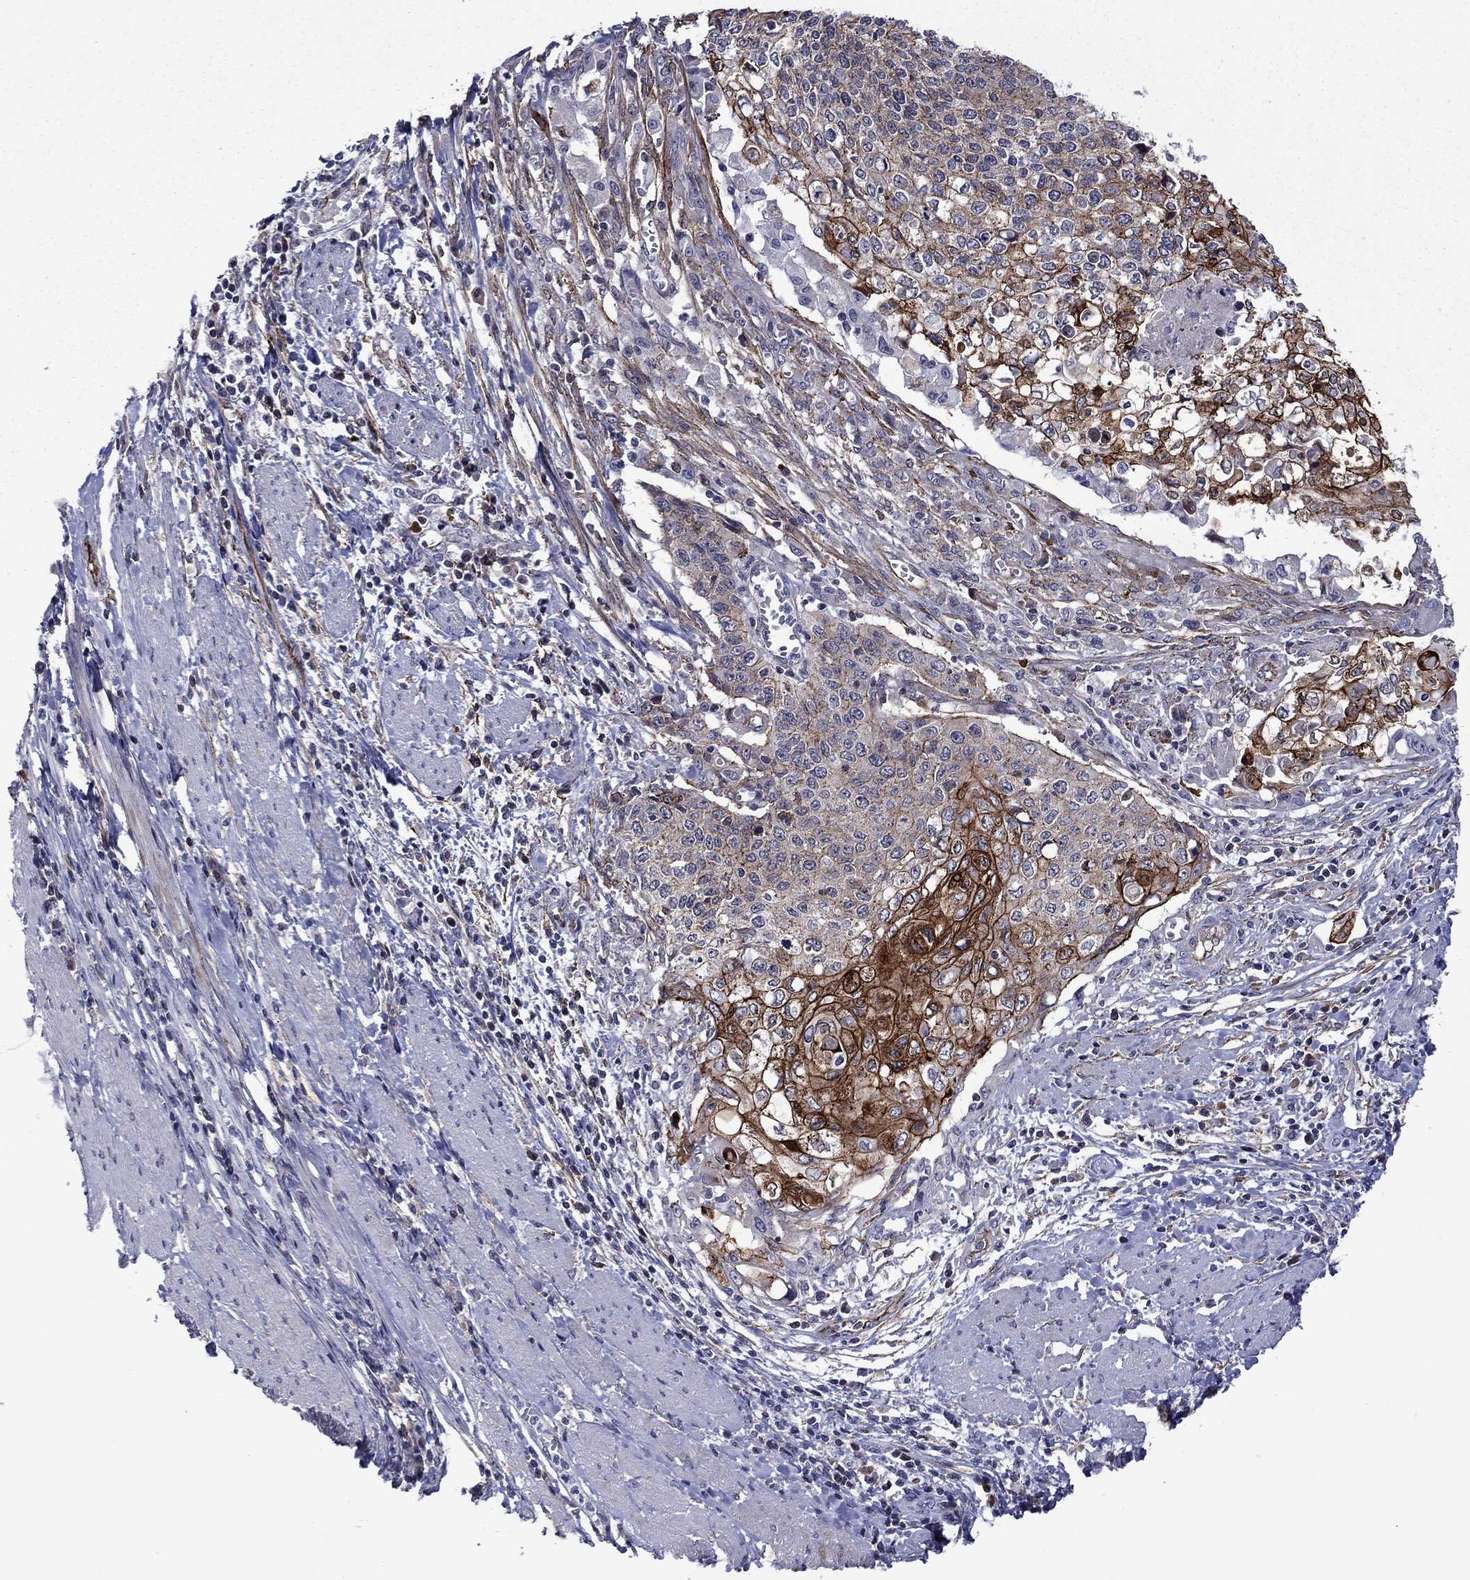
{"staining": {"intensity": "strong", "quantity": "25%-75%", "location": "cytoplasmic/membranous"}, "tissue": "cervical cancer", "cell_type": "Tumor cells", "image_type": "cancer", "snomed": [{"axis": "morphology", "description": "Squamous cell carcinoma, NOS"}, {"axis": "topography", "description": "Cervix"}], "caption": "This micrograph displays immunohistochemistry (IHC) staining of human cervical cancer (squamous cell carcinoma), with high strong cytoplasmic/membranous positivity in approximately 25%-75% of tumor cells.", "gene": "LMO7", "patient": {"sex": "female", "age": 39}}